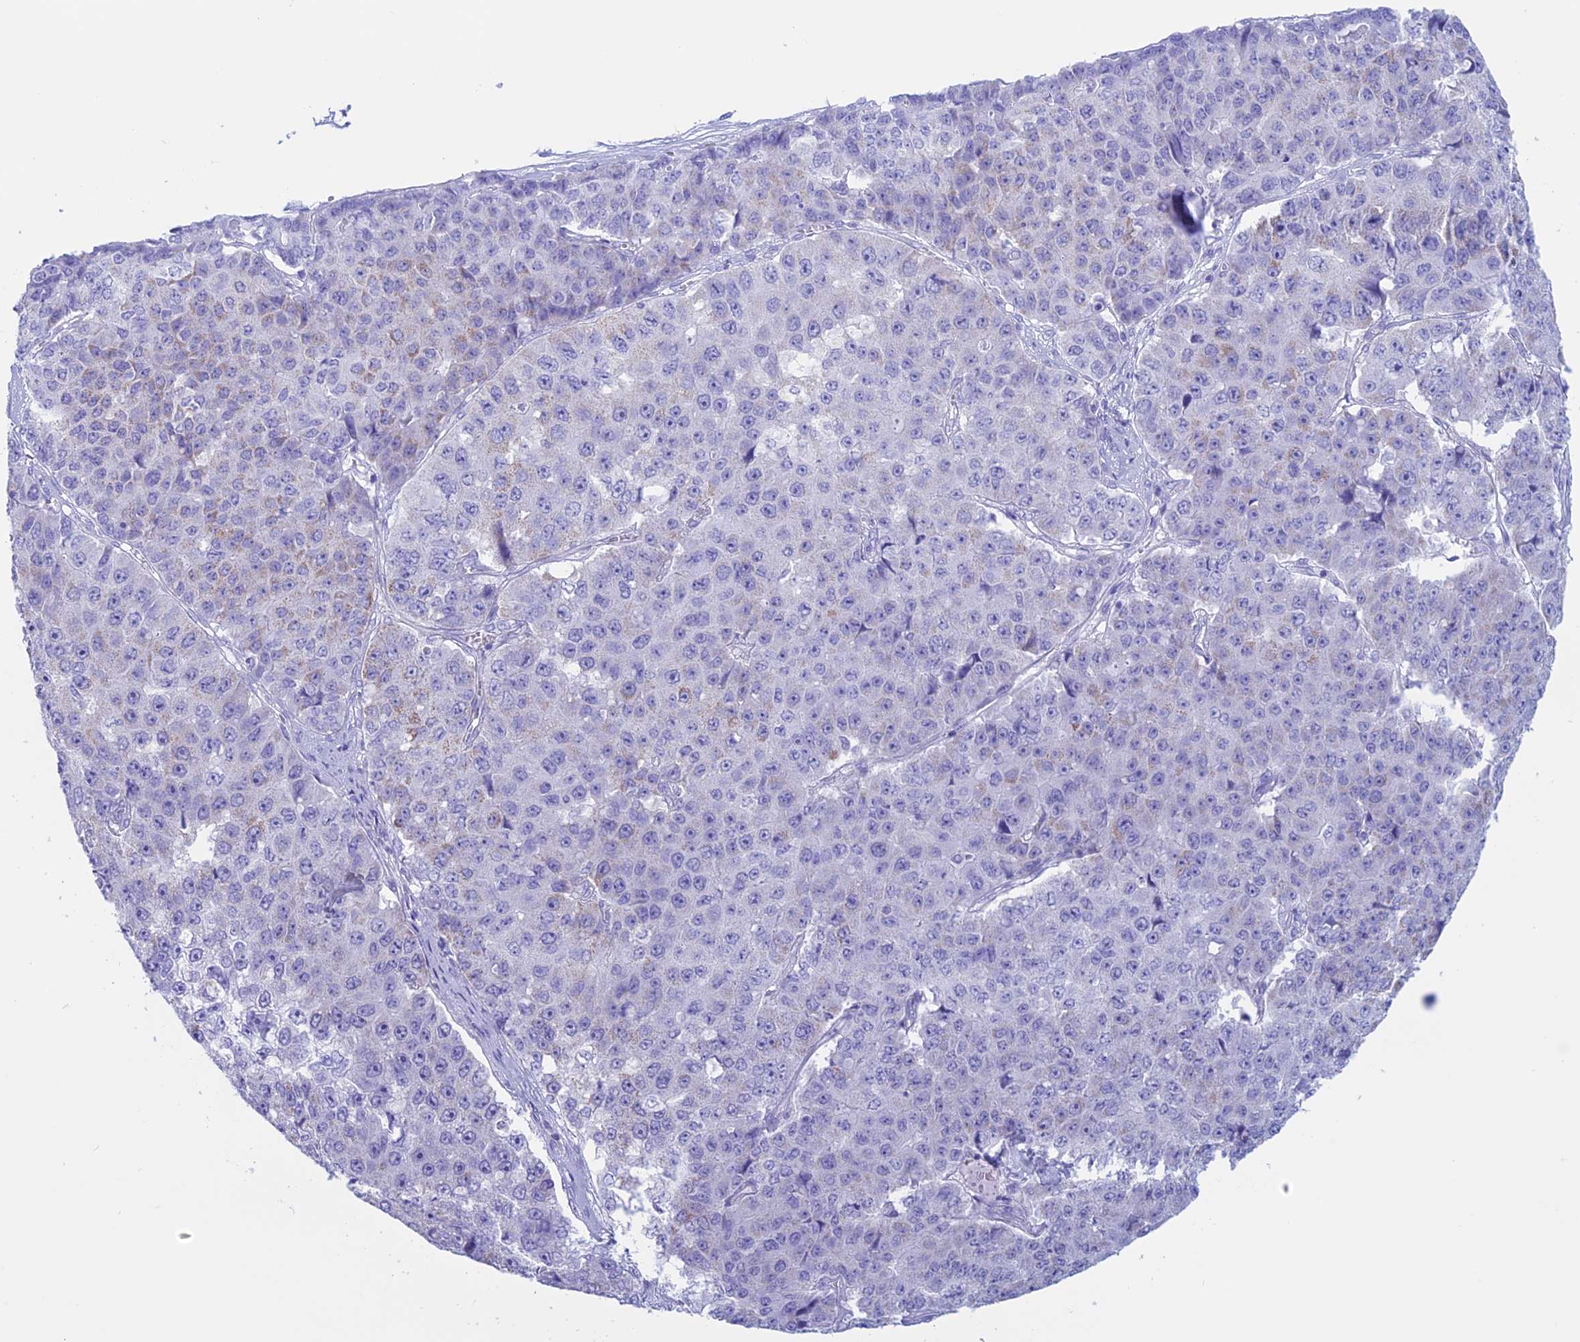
{"staining": {"intensity": "weak", "quantity": "<25%", "location": "cytoplasmic/membranous"}, "tissue": "pancreatic cancer", "cell_type": "Tumor cells", "image_type": "cancer", "snomed": [{"axis": "morphology", "description": "Adenocarcinoma, NOS"}, {"axis": "topography", "description": "Pancreas"}], "caption": "This is a image of immunohistochemistry (IHC) staining of pancreatic cancer (adenocarcinoma), which shows no expression in tumor cells. (Stains: DAB (3,3'-diaminobenzidine) immunohistochemistry (IHC) with hematoxylin counter stain, Microscopy: brightfield microscopy at high magnification).", "gene": "RP1", "patient": {"sex": "male", "age": 50}}